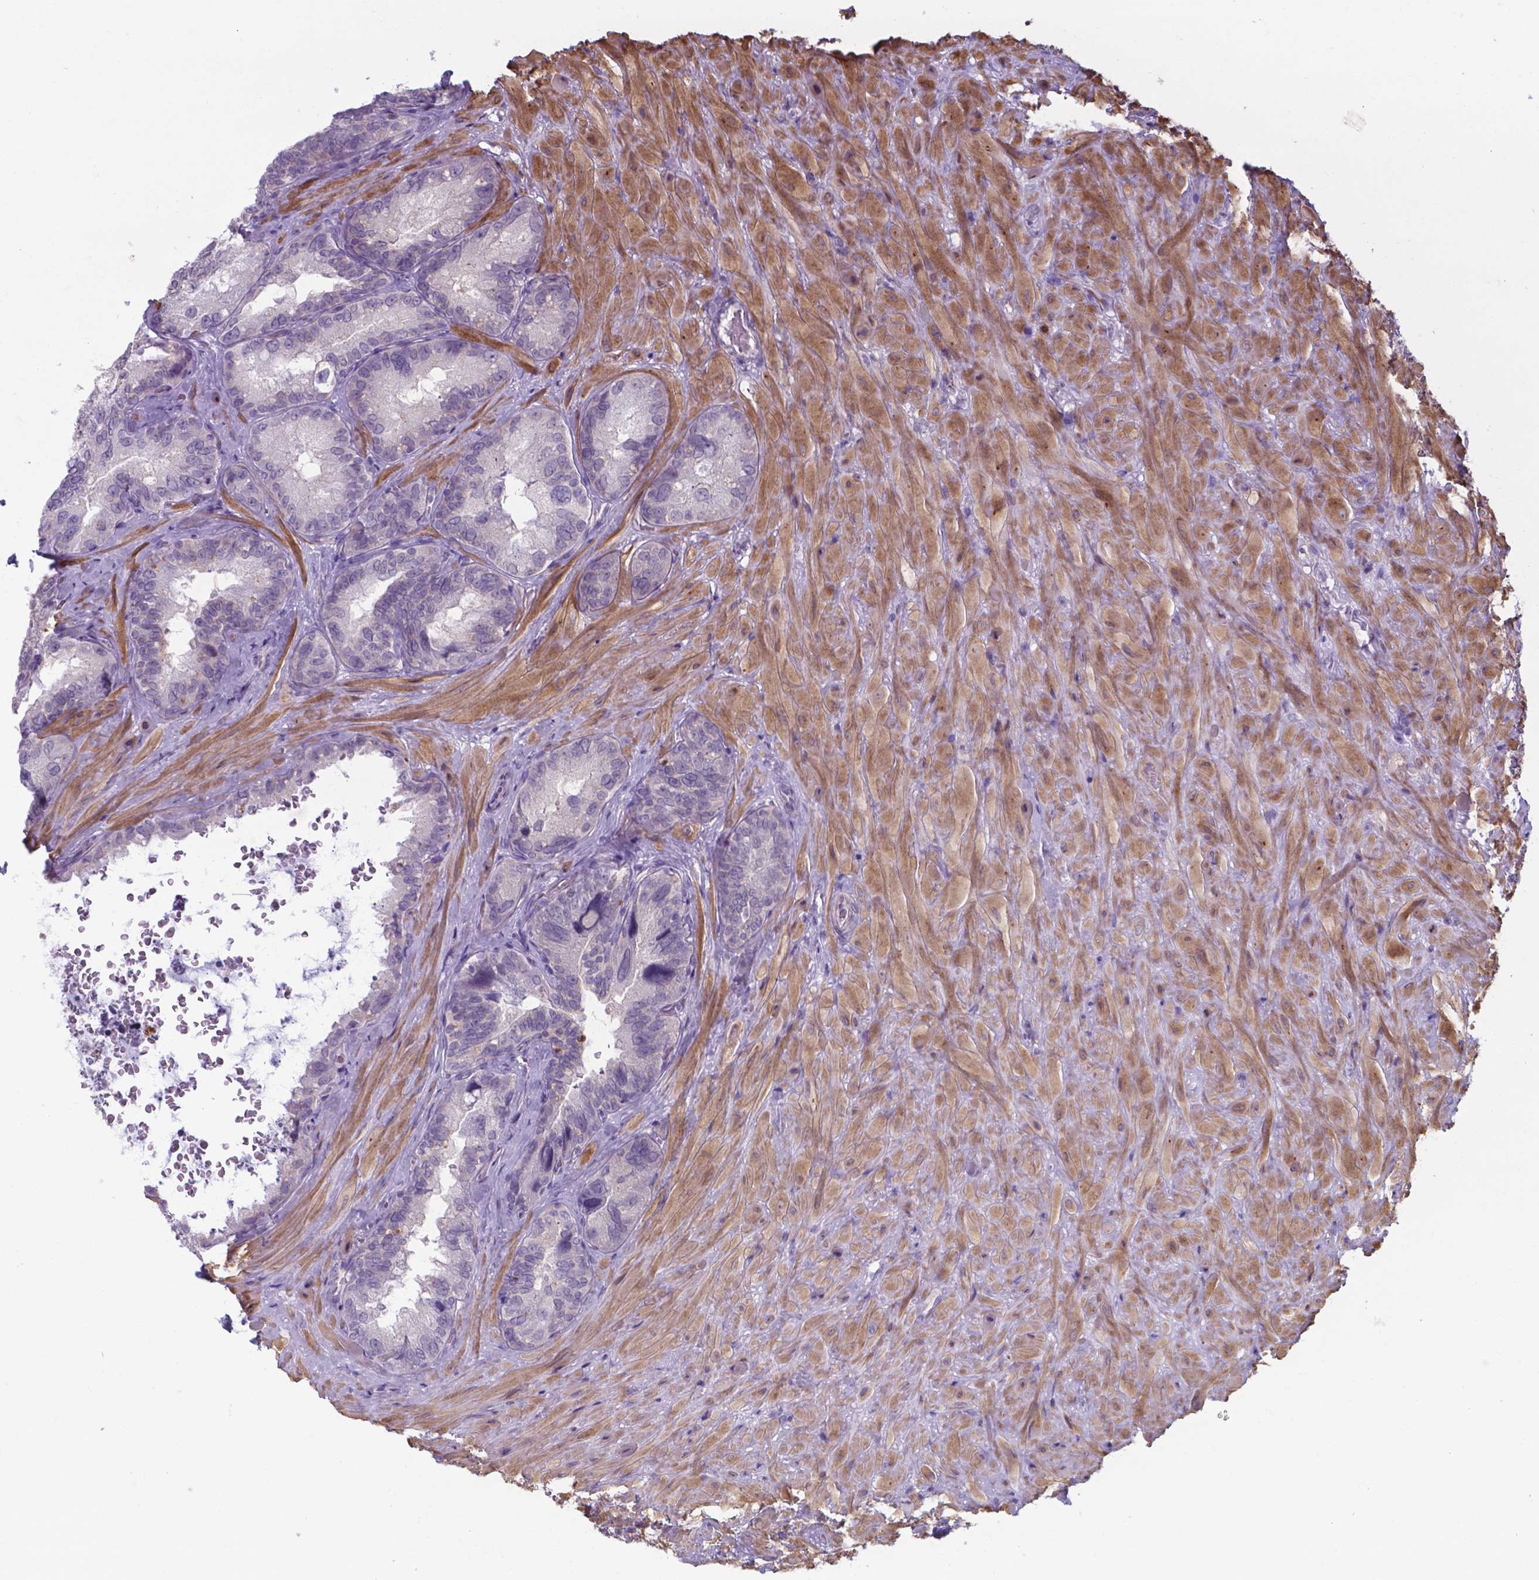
{"staining": {"intensity": "negative", "quantity": "none", "location": "none"}, "tissue": "seminal vesicle", "cell_type": "Glandular cells", "image_type": "normal", "snomed": [{"axis": "morphology", "description": "Normal tissue, NOS"}, {"axis": "topography", "description": "Seminal veicle"}], "caption": "This micrograph is of benign seminal vesicle stained with IHC to label a protein in brown with the nuclei are counter-stained blue. There is no positivity in glandular cells.", "gene": "AP5B1", "patient": {"sex": "male", "age": 69}}